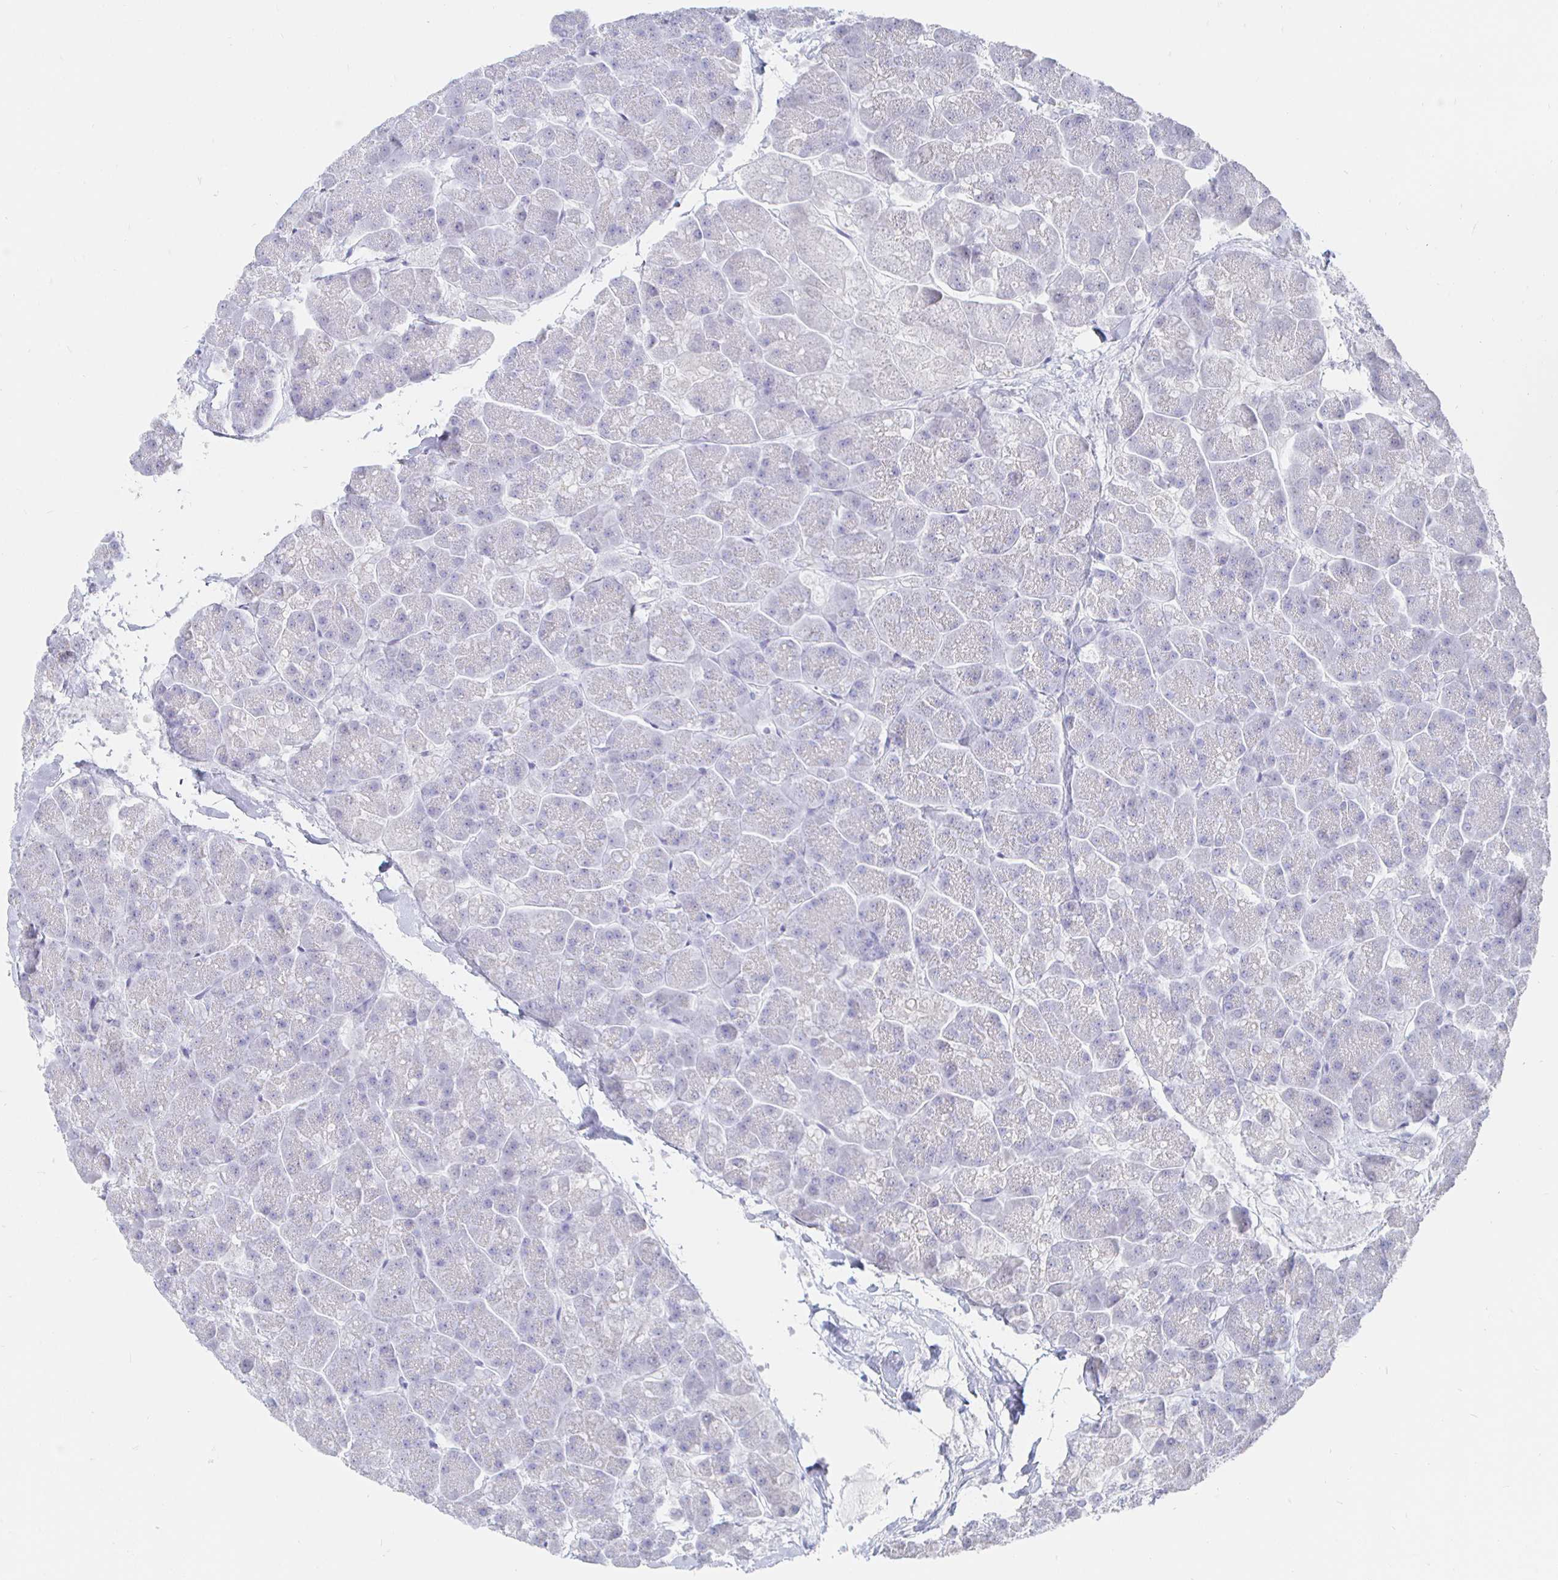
{"staining": {"intensity": "negative", "quantity": "none", "location": "none"}, "tissue": "pancreas", "cell_type": "Exocrine glandular cells", "image_type": "normal", "snomed": [{"axis": "morphology", "description": "Normal tissue, NOS"}, {"axis": "topography", "description": "Pancreas"}, {"axis": "topography", "description": "Peripheral nerve tissue"}], "caption": "Immunohistochemistry micrograph of benign human pancreas stained for a protein (brown), which displays no expression in exocrine glandular cells.", "gene": "LRRC23", "patient": {"sex": "male", "age": 54}}